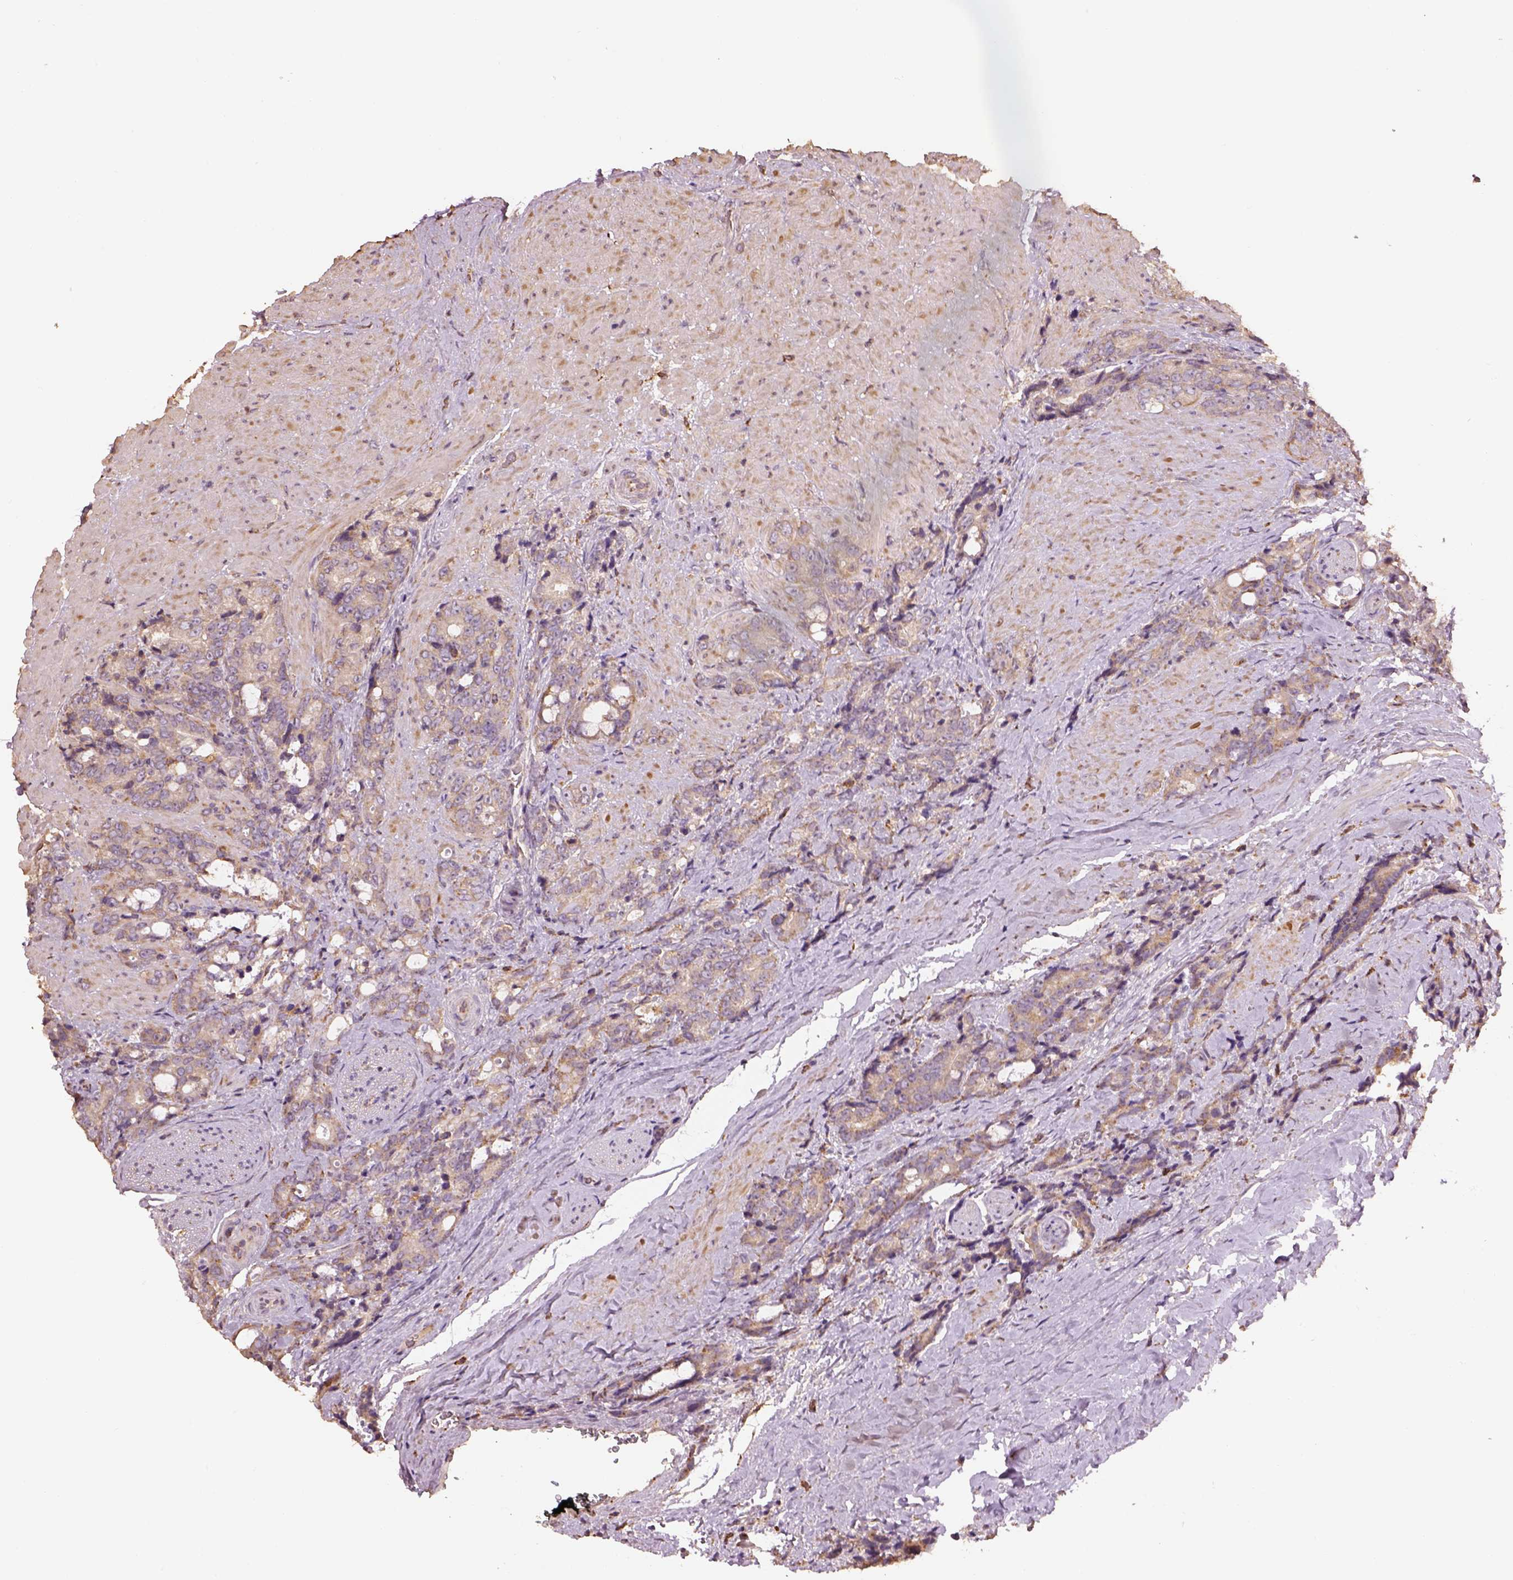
{"staining": {"intensity": "moderate", "quantity": ">75%", "location": "cytoplasmic/membranous"}, "tissue": "prostate cancer", "cell_type": "Tumor cells", "image_type": "cancer", "snomed": [{"axis": "morphology", "description": "Adenocarcinoma, High grade"}, {"axis": "topography", "description": "Prostate"}], "caption": "IHC micrograph of adenocarcinoma (high-grade) (prostate) stained for a protein (brown), which exhibits medium levels of moderate cytoplasmic/membranous staining in about >75% of tumor cells.", "gene": "AP1B1", "patient": {"sex": "male", "age": 74}}